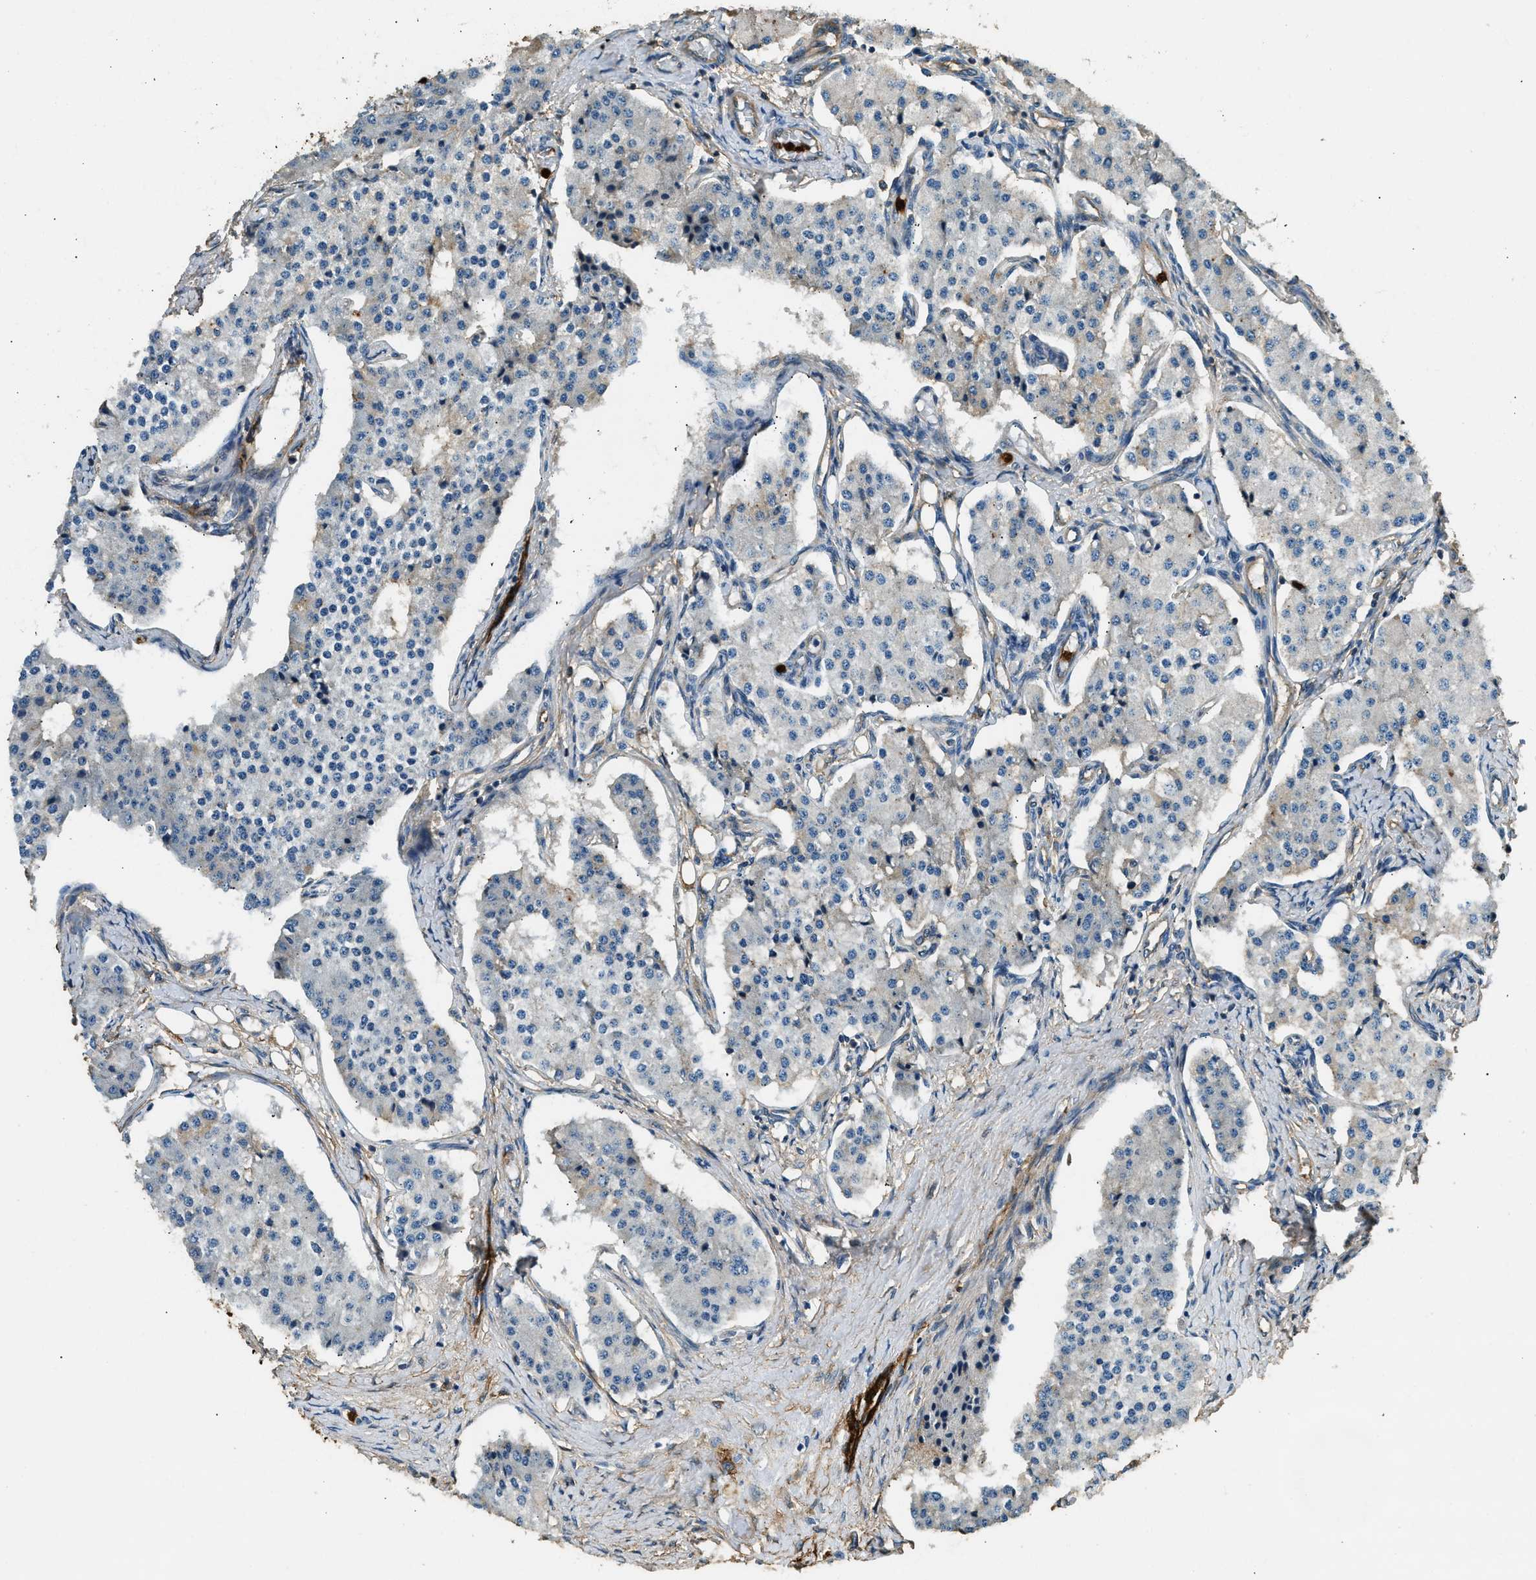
{"staining": {"intensity": "negative", "quantity": "none", "location": "none"}, "tissue": "carcinoid", "cell_type": "Tumor cells", "image_type": "cancer", "snomed": [{"axis": "morphology", "description": "Carcinoid, malignant, NOS"}, {"axis": "topography", "description": "Colon"}], "caption": "Immunohistochemical staining of human carcinoid exhibits no significant positivity in tumor cells.", "gene": "ANXA3", "patient": {"sex": "female", "age": 52}}